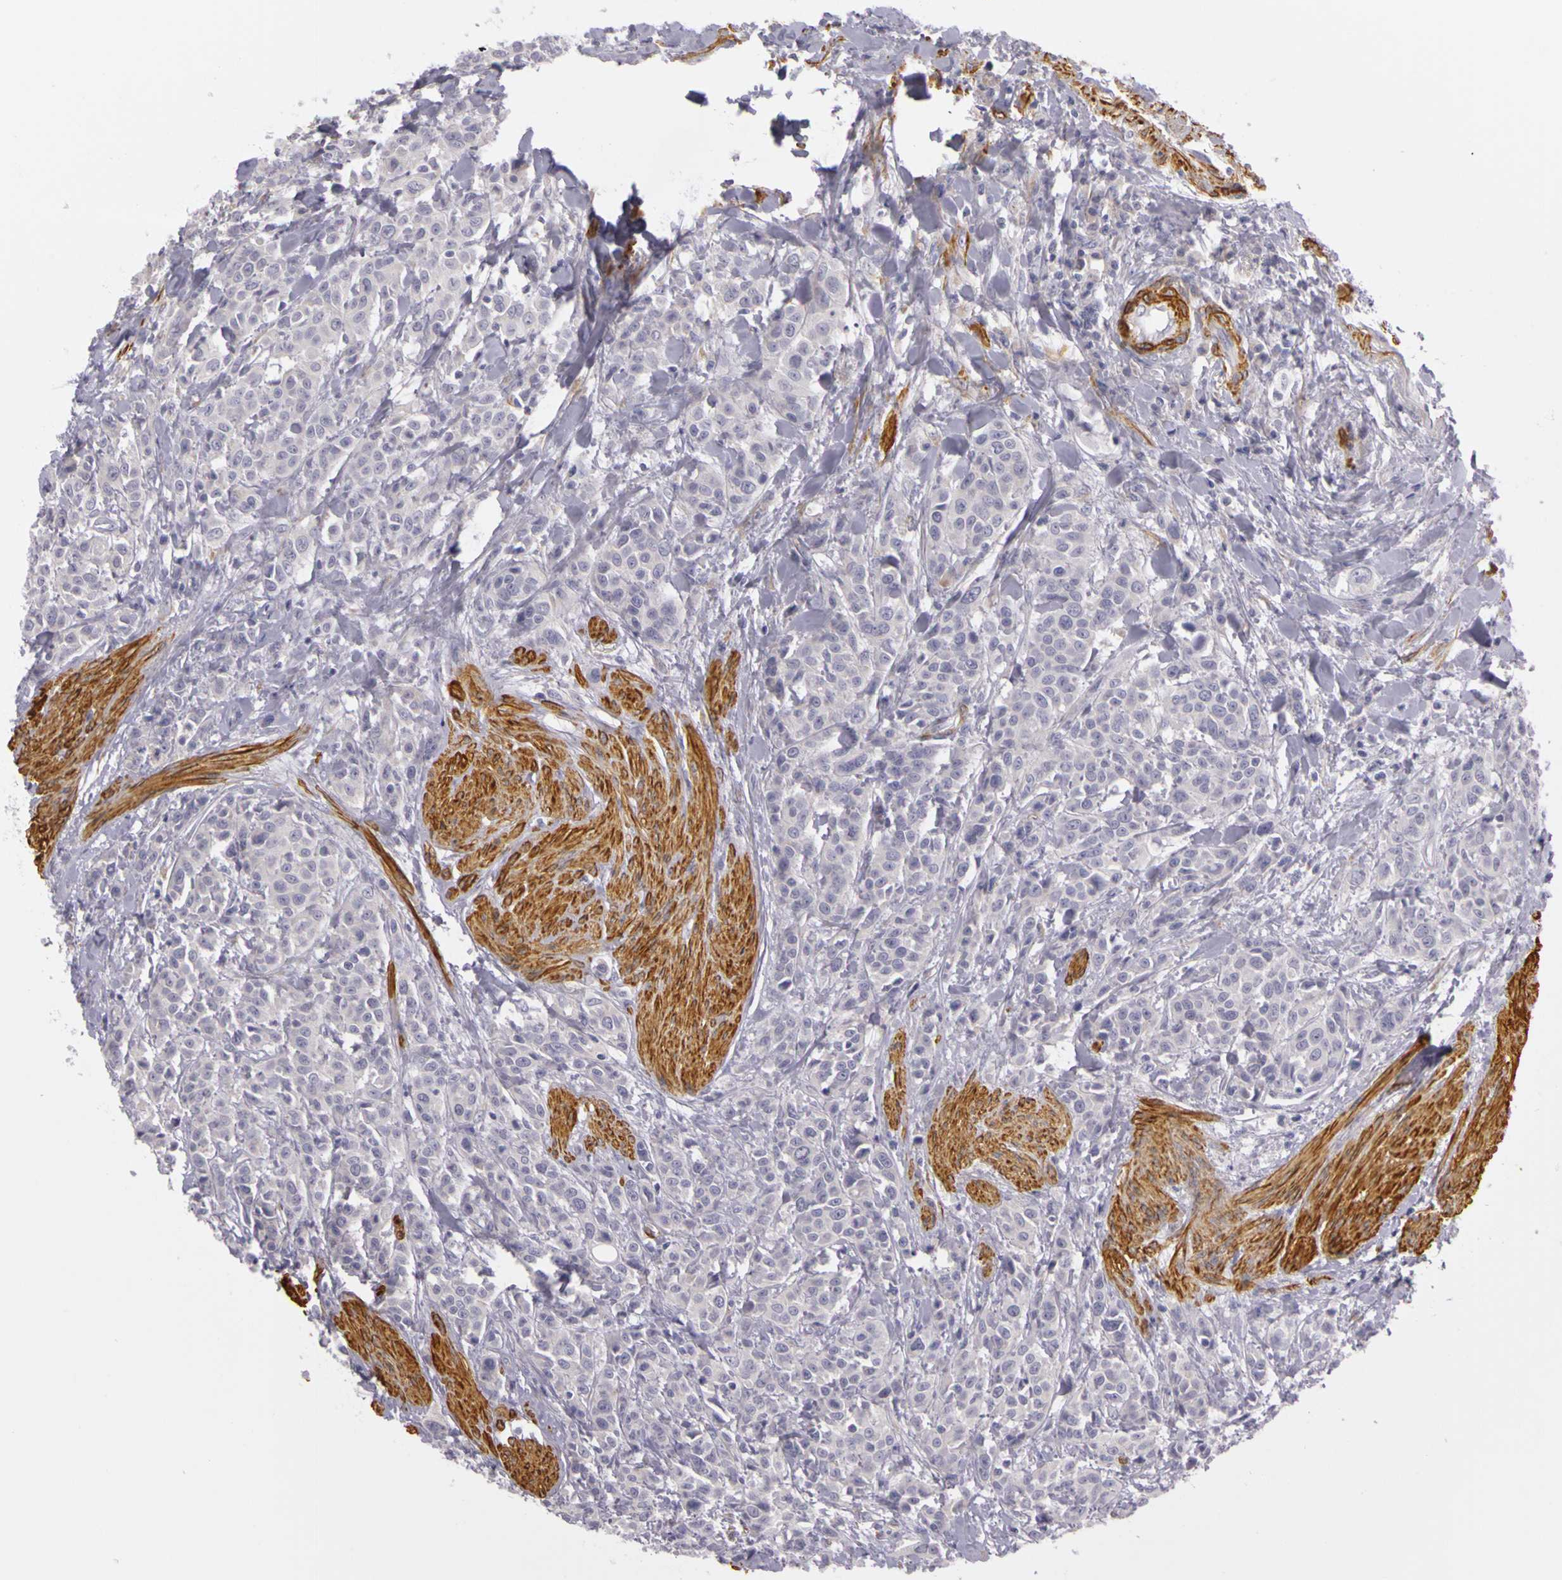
{"staining": {"intensity": "negative", "quantity": "none", "location": "none"}, "tissue": "urothelial cancer", "cell_type": "Tumor cells", "image_type": "cancer", "snomed": [{"axis": "morphology", "description": "Urothelial carcinoma, High grade"}, {"axis": "topography", "description": "Urinary bladder"}], "caption": "High magnification brightfield microscopy of urothelial cancer stained with DAB (brown) and counterstained with hematoxylin (blue): tumor cells show no significant positivity.", "gene": "CNTN2", "patient": {"sex": "male", "age": 56}}